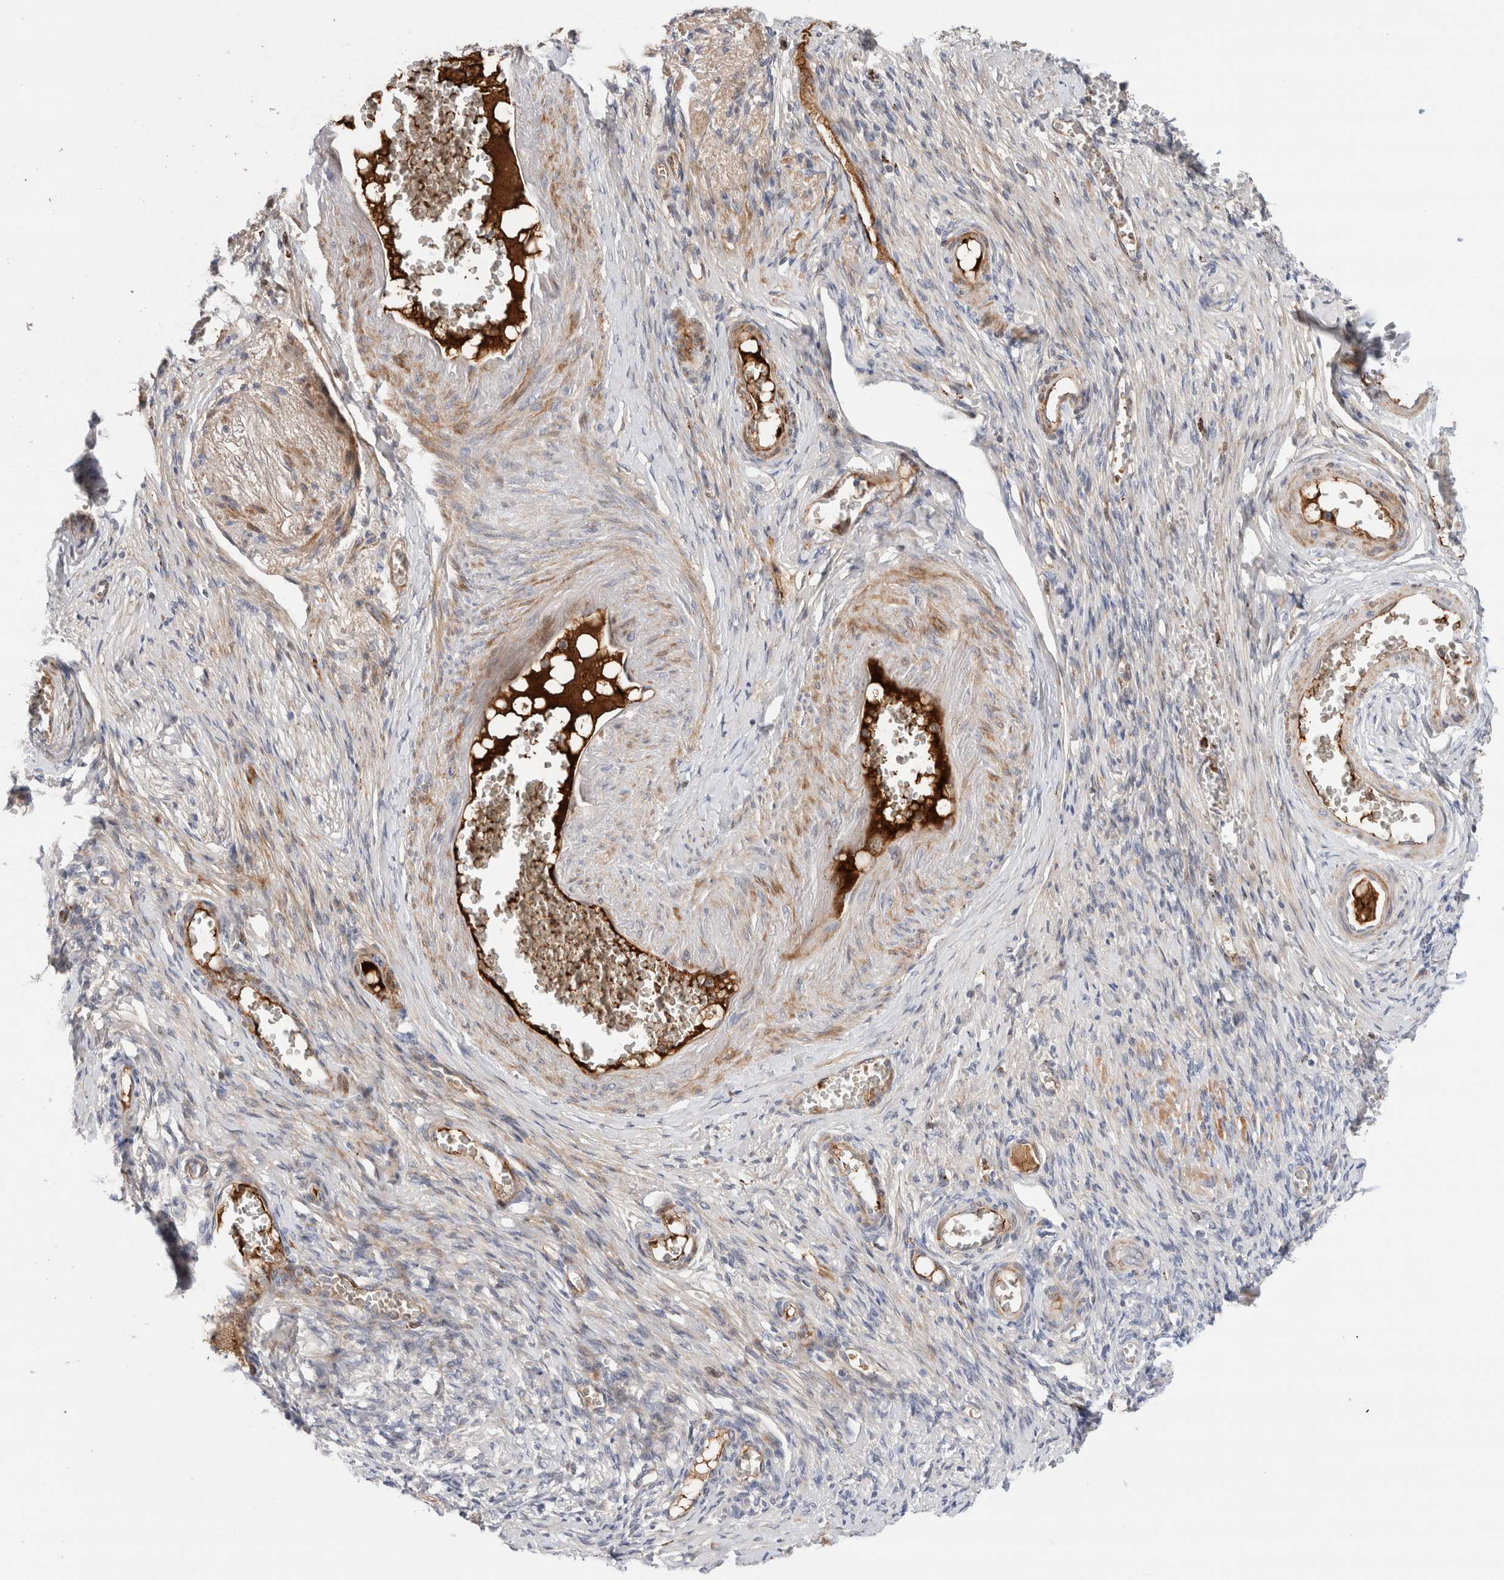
{"staining": {"intensity": "negative", "quantity": "none", "location": "none"}, "tissue": "adipose tissue", "cell_type": "Adipocytes", "image_type": "normal", "snomed": [{"axis": "morphology", "description": "Normal tissue, NOS"}, {"axis": "topography", "description": "Vascular tissue"}, {"axis": "topography", "description": "Fallopian tube"}, {"axis": "topography", "description": "Ovary"}], "caption": "High magnification brightfield microscopy of benign adipose tissue stained with DAB (brown) and counterstained with hematoxylin (blue): adipocytes show no significant positivity. The staining was performed using DAB (3,3'-diaminobenzidine) to visualize the protein expression in brown, while the nuclei were stained in blue with hematoxylin (Magnification: 20x).", "gene": "ECHDC2", "patient": {"sex": "female", "age": 67}}